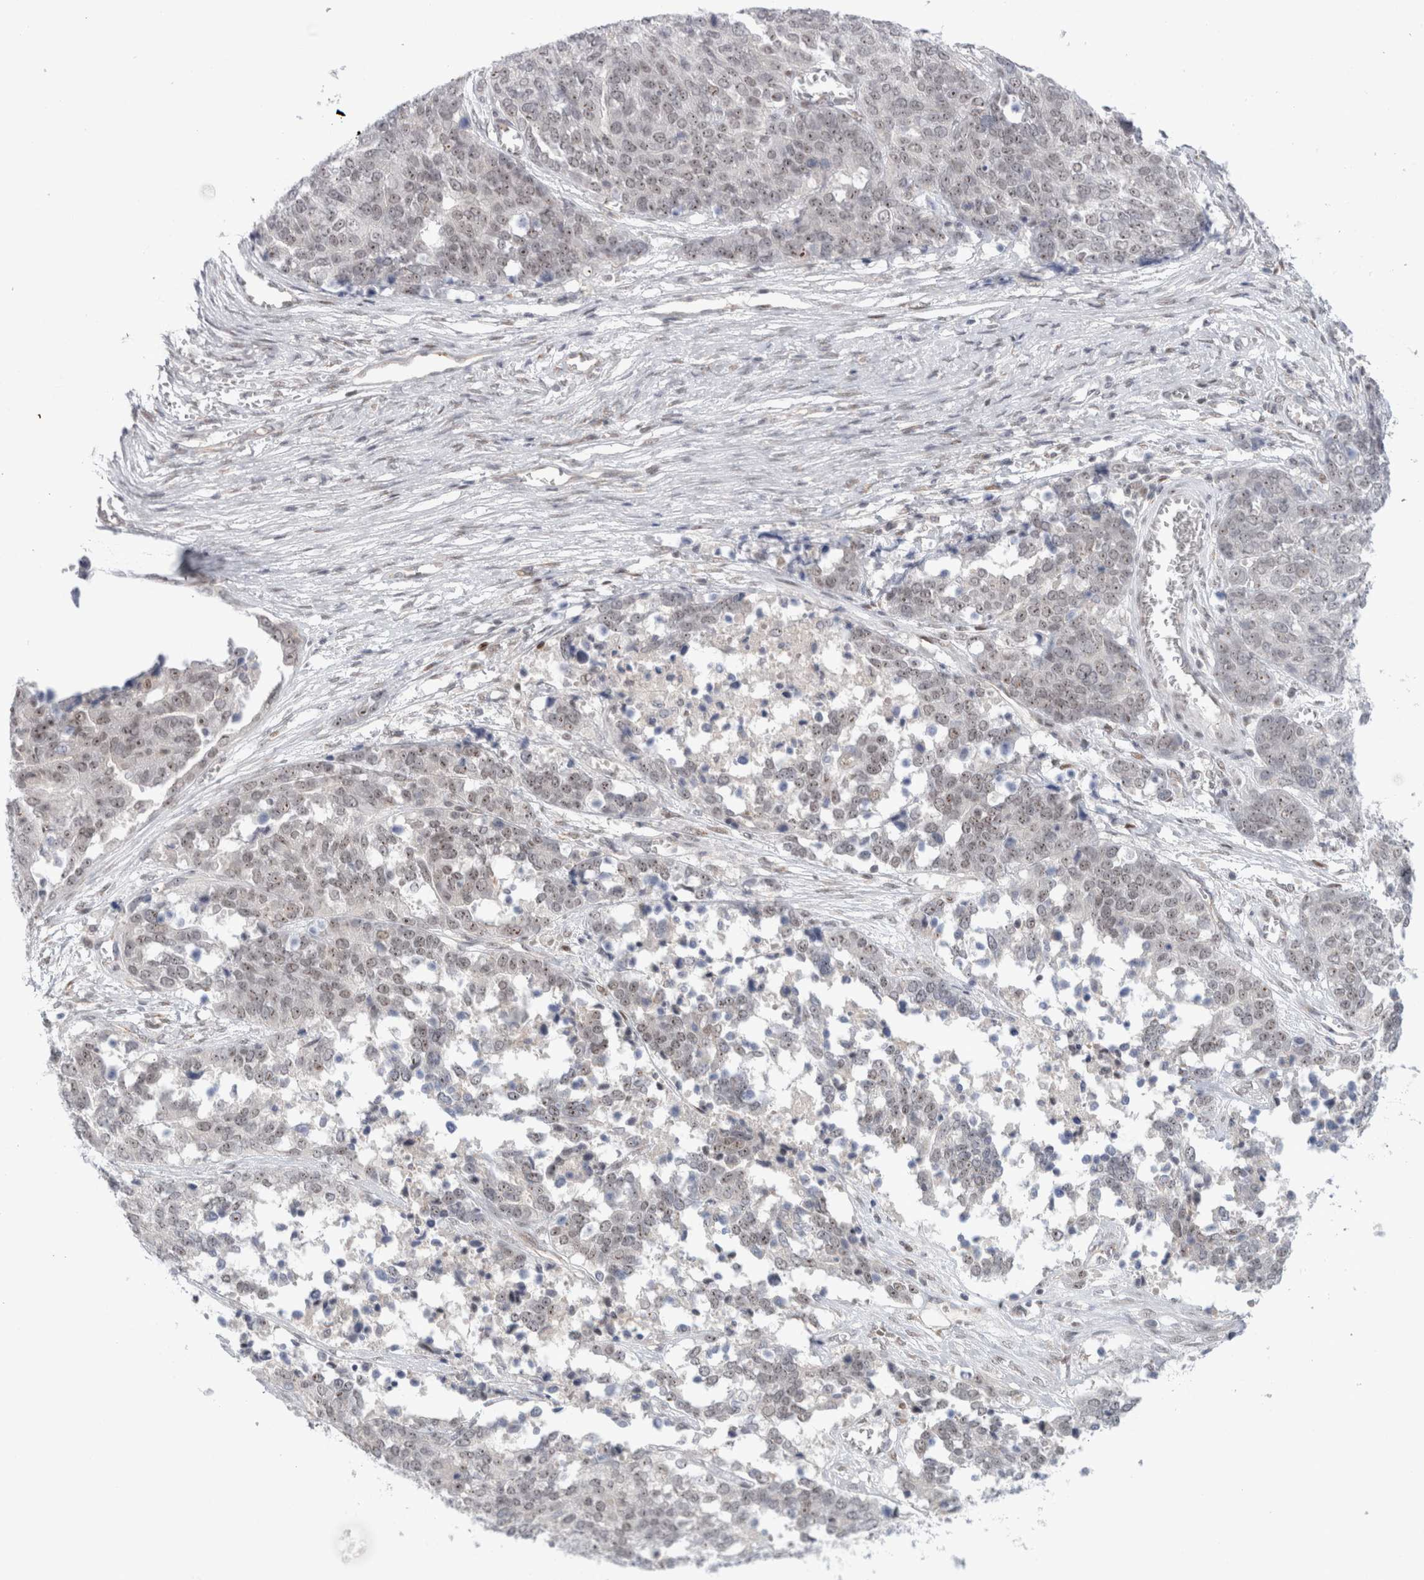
{"staining": {"intensity": "moderate", "quantity": "25%-75%", "location": "nuclear"}, "tissue": "ovarian cancer", "cell_type": "Tumor cells", "image_type": "cancer", "snomed": [{"axis": "morphology", "description": "Cystadenocarcinoma, serous, NOS"}, {"axis": "topography", "description": "Ovary"}], "caption": "Moderate nuclear positivity is seen in approximately 25%-75% of tumor cells in serous cystadenocarcinoma (ovarian).", "gene": "CERS5", "patient": {"sex": "female", "age": 44}}